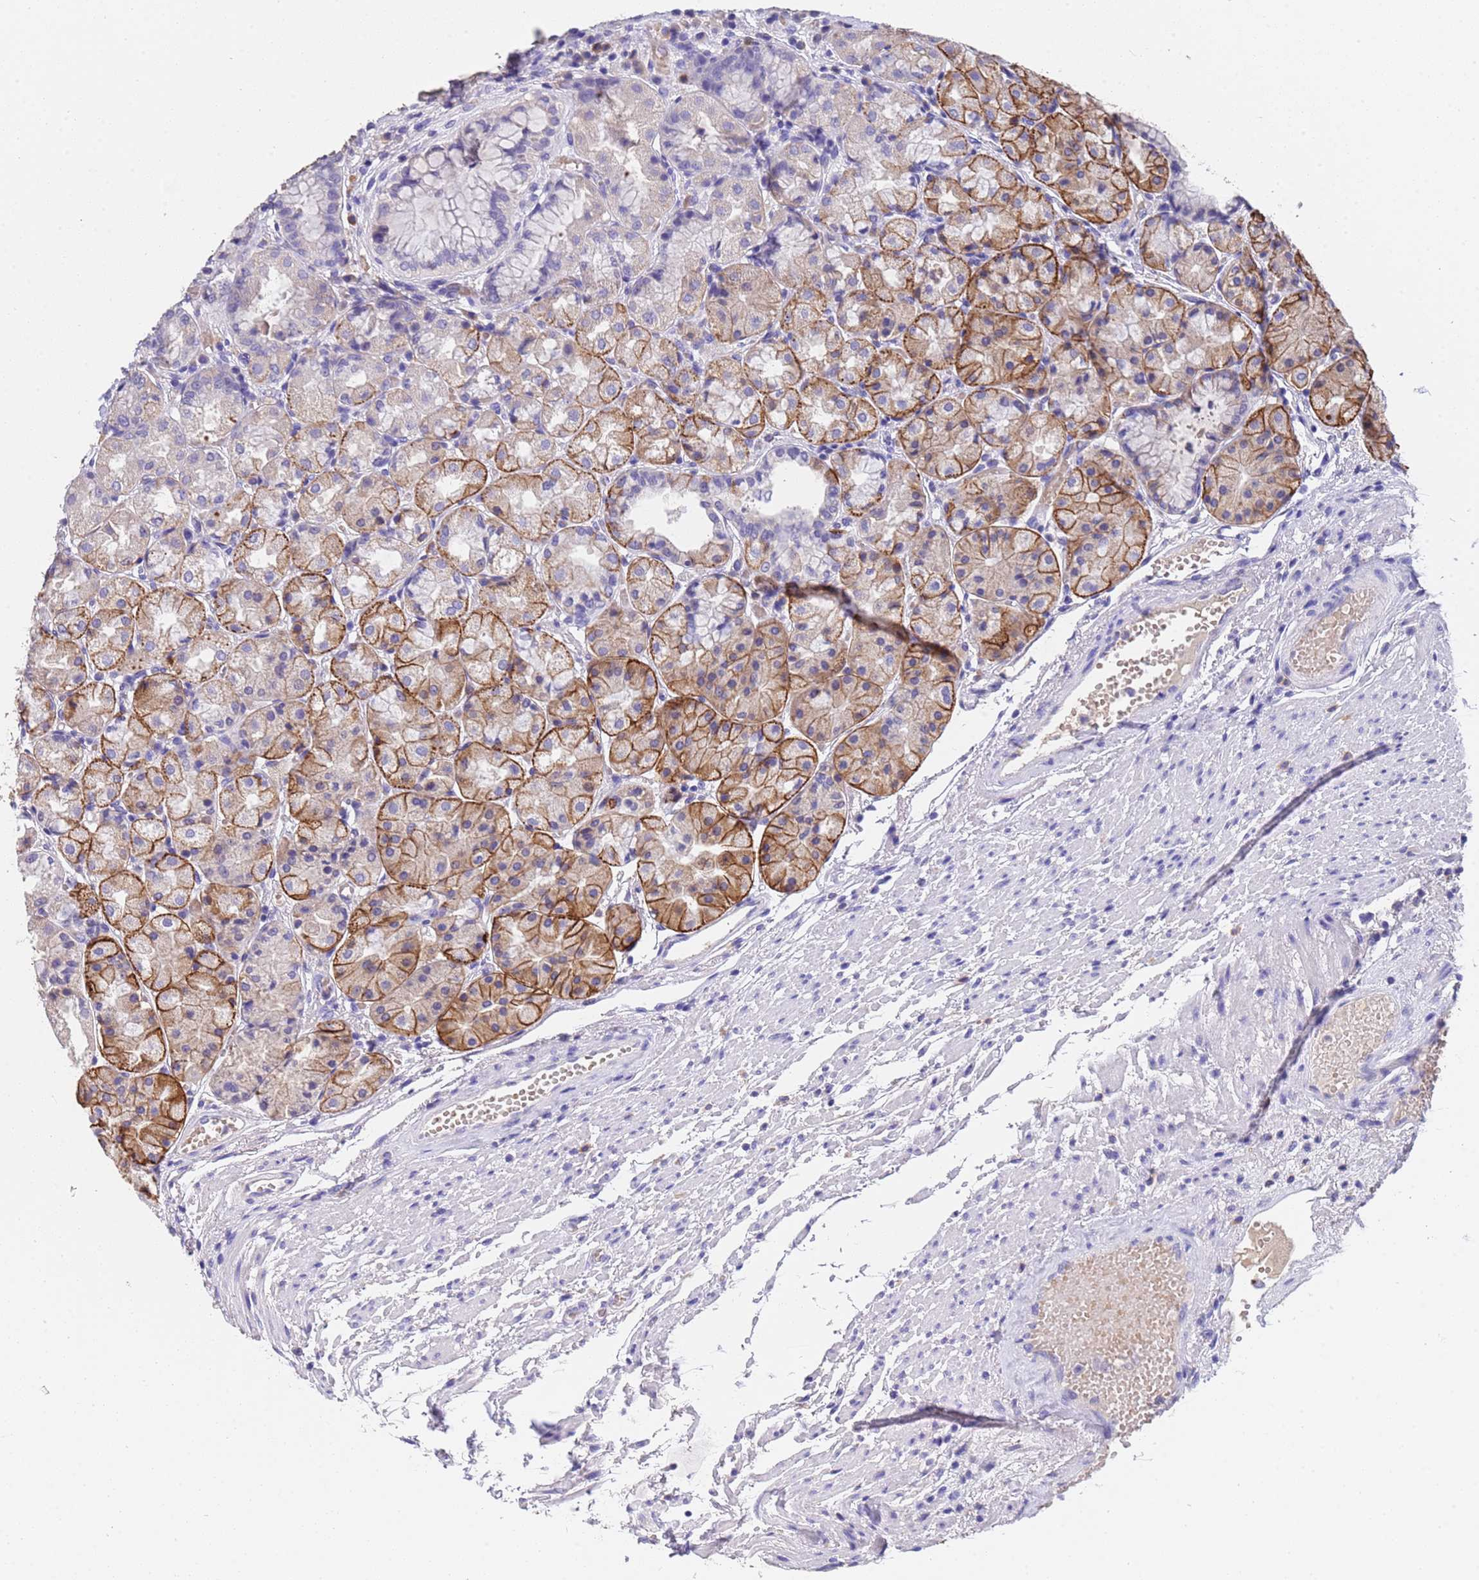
{"staining": {"intensity": "moderate", "quantity": "25%-75%", "location": "cytoplasmic/membranous"}, "tissue": "stomach", "cell_type": "Glandular cells", "image_type": "normal", "snomed": [{"axis": "morphology", "description": "Normal tissue, NOS"}, {"axis": "topography", "description": "Stomach, upper"}], "caption": "Glandular cells show medium levels of moderate cytoplasmic/membranous staining in approximately 25%-75% of cells in unremarkable human stomach.", "gene": "SLC24A3", "patient": {"sex": "male", "age": 72}}